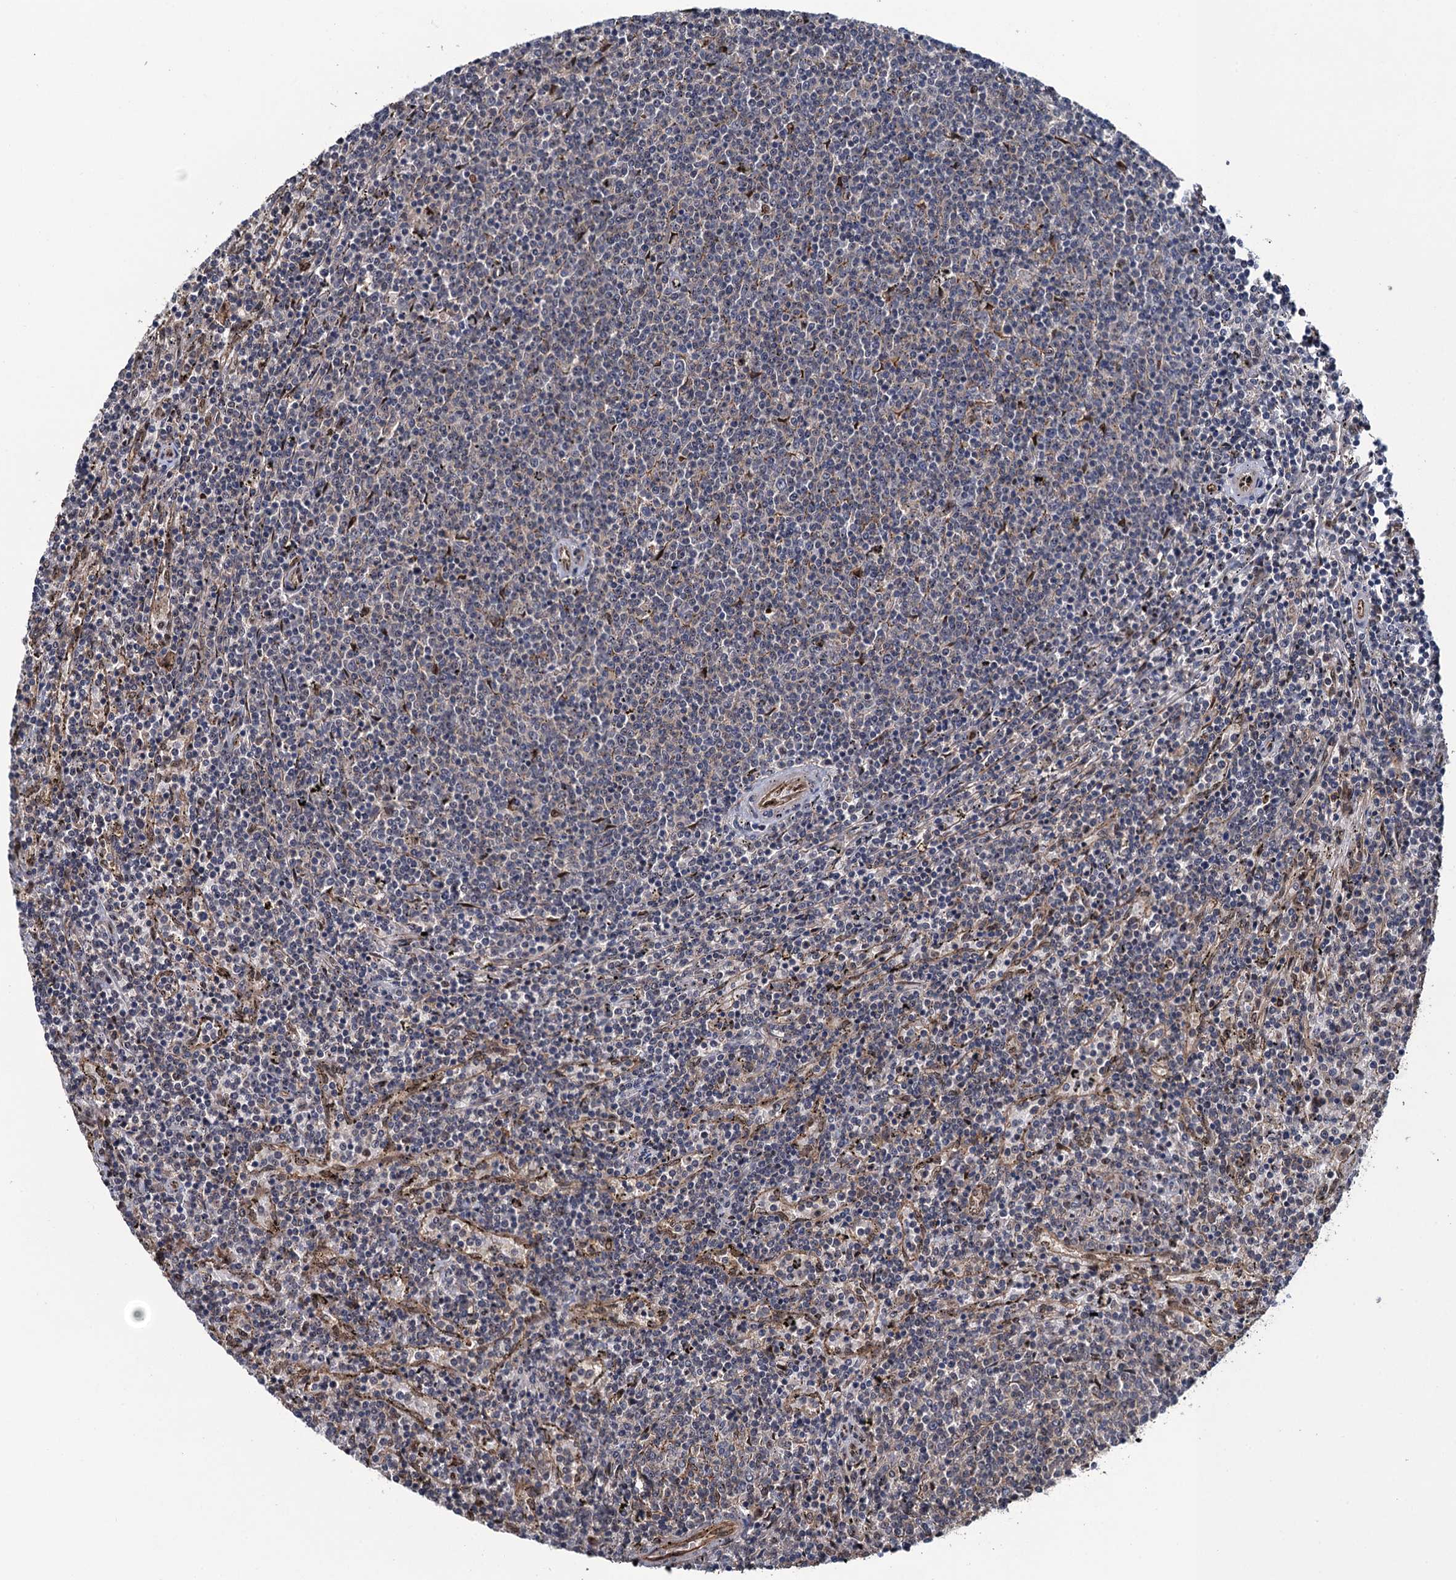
{"staining": {"intensity": "negative", "quantity": "none", "location": "none"}, "tissue": "lymphoma", "cell_type": "Tumor cells", "image_type": "cancer", "snomed": [{"axis": "morphology", "description": "Malignant lymphoma, non-Hodgkin's type, Low grade"}, {"axis": "topography", "description": "Spleen"}], "caption": "High magnification brightfield microscopy of low-grade malignant lymphoma, non-Hodgkin's type stained with DAB (brown) and counterstained with hematoxylin (blue): tumor cells show no significant positivity.", "gene": "EVX2", "patient": {"sex": "female", "age": 50}}